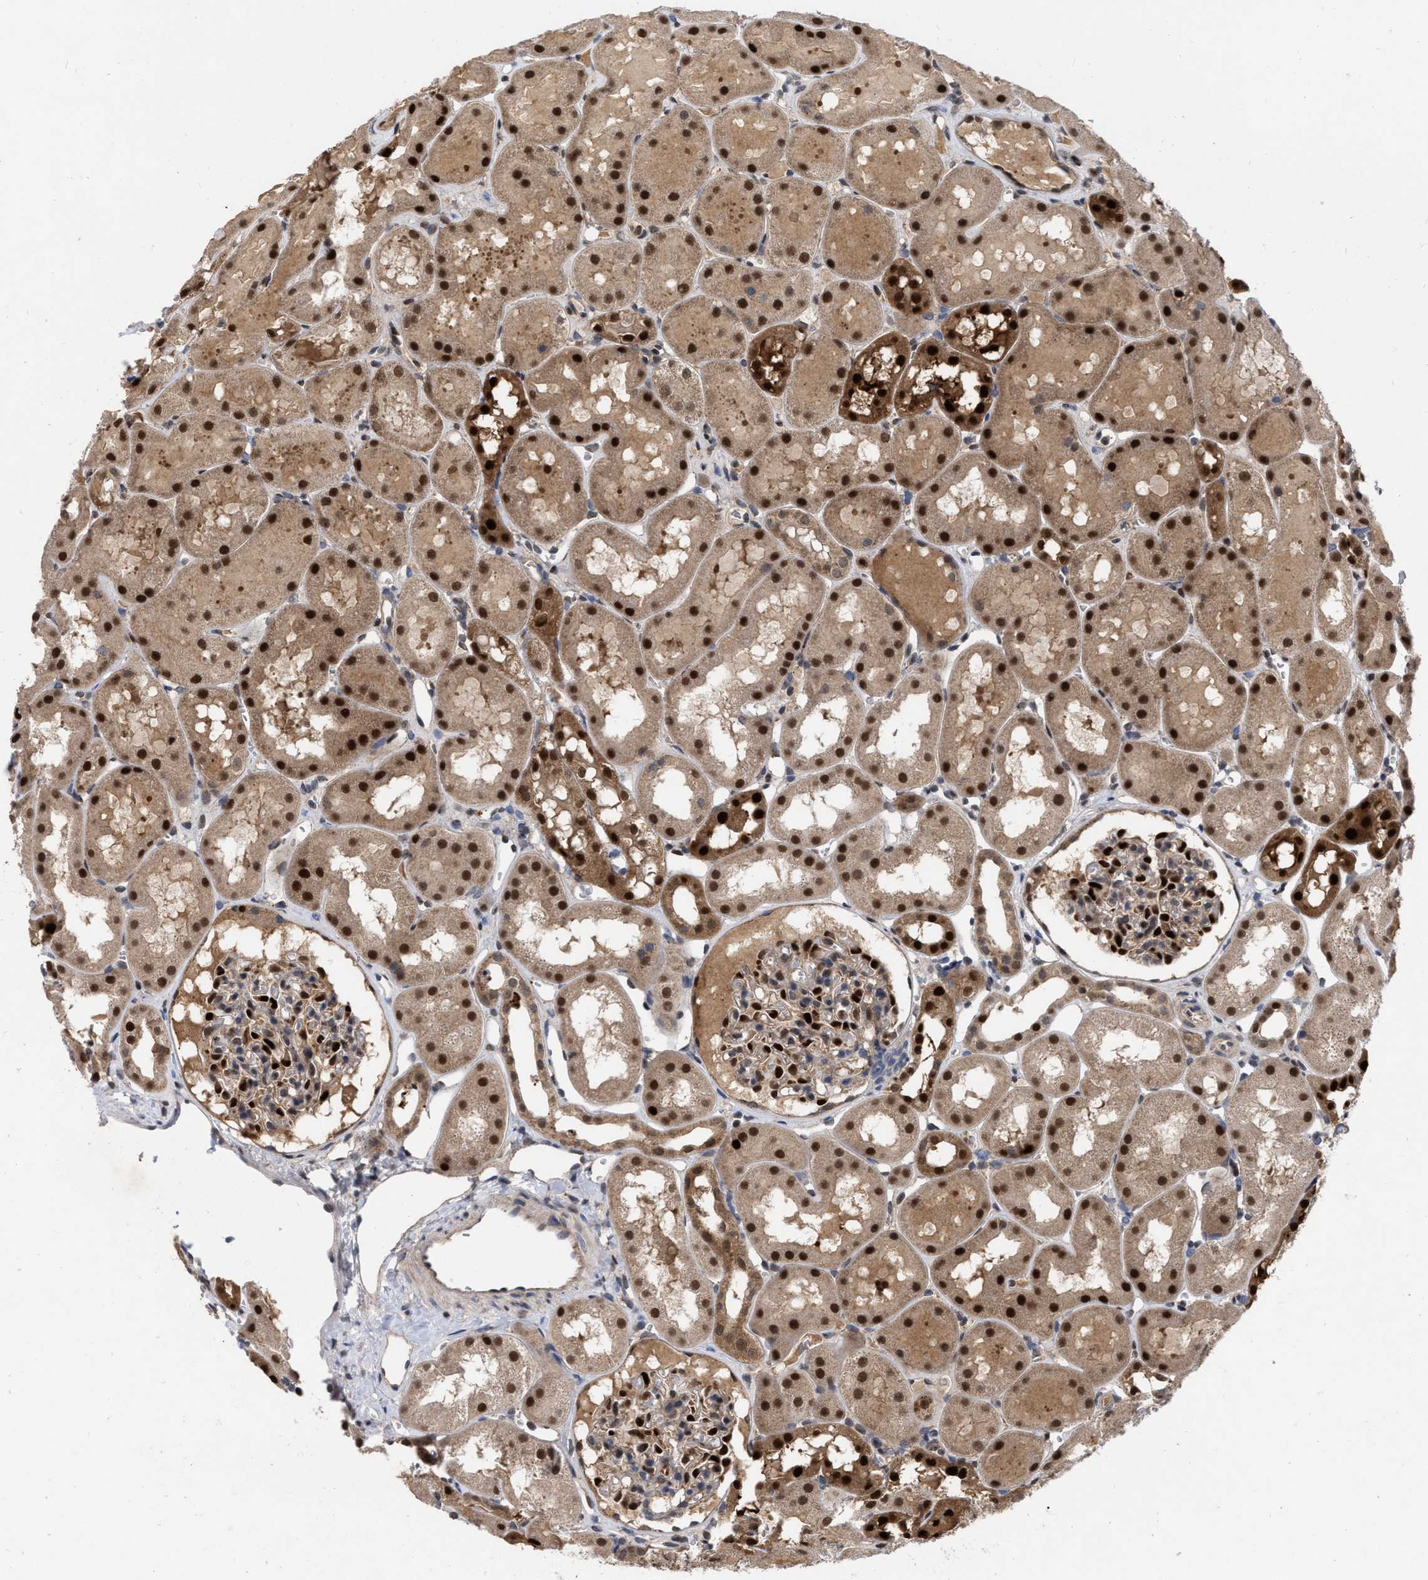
{"staining": {"intensity": "strong", "quantity": "25%-75%", "location": "cytoplasmic/membranous,nuclear"}, "tissue": "kidney", "cell_type": "Cells in glomeruli", "image_type": "normal", "snomed": [{"axis": "morphology", "description": "Normal tissue, NOS"}, {"axis": "topography", "description": "Kidney"}, {"axis": "topography", "description": "Urinary bladder"}], "caption": "Kidney stained with a brown dye exhibits strong cytoplasmic/membranous,nuclear positive expression in about 25%-75% of cells in glomeruli.", "gene": "MDM4", "patient": {"sex": "male", "age": 16}}